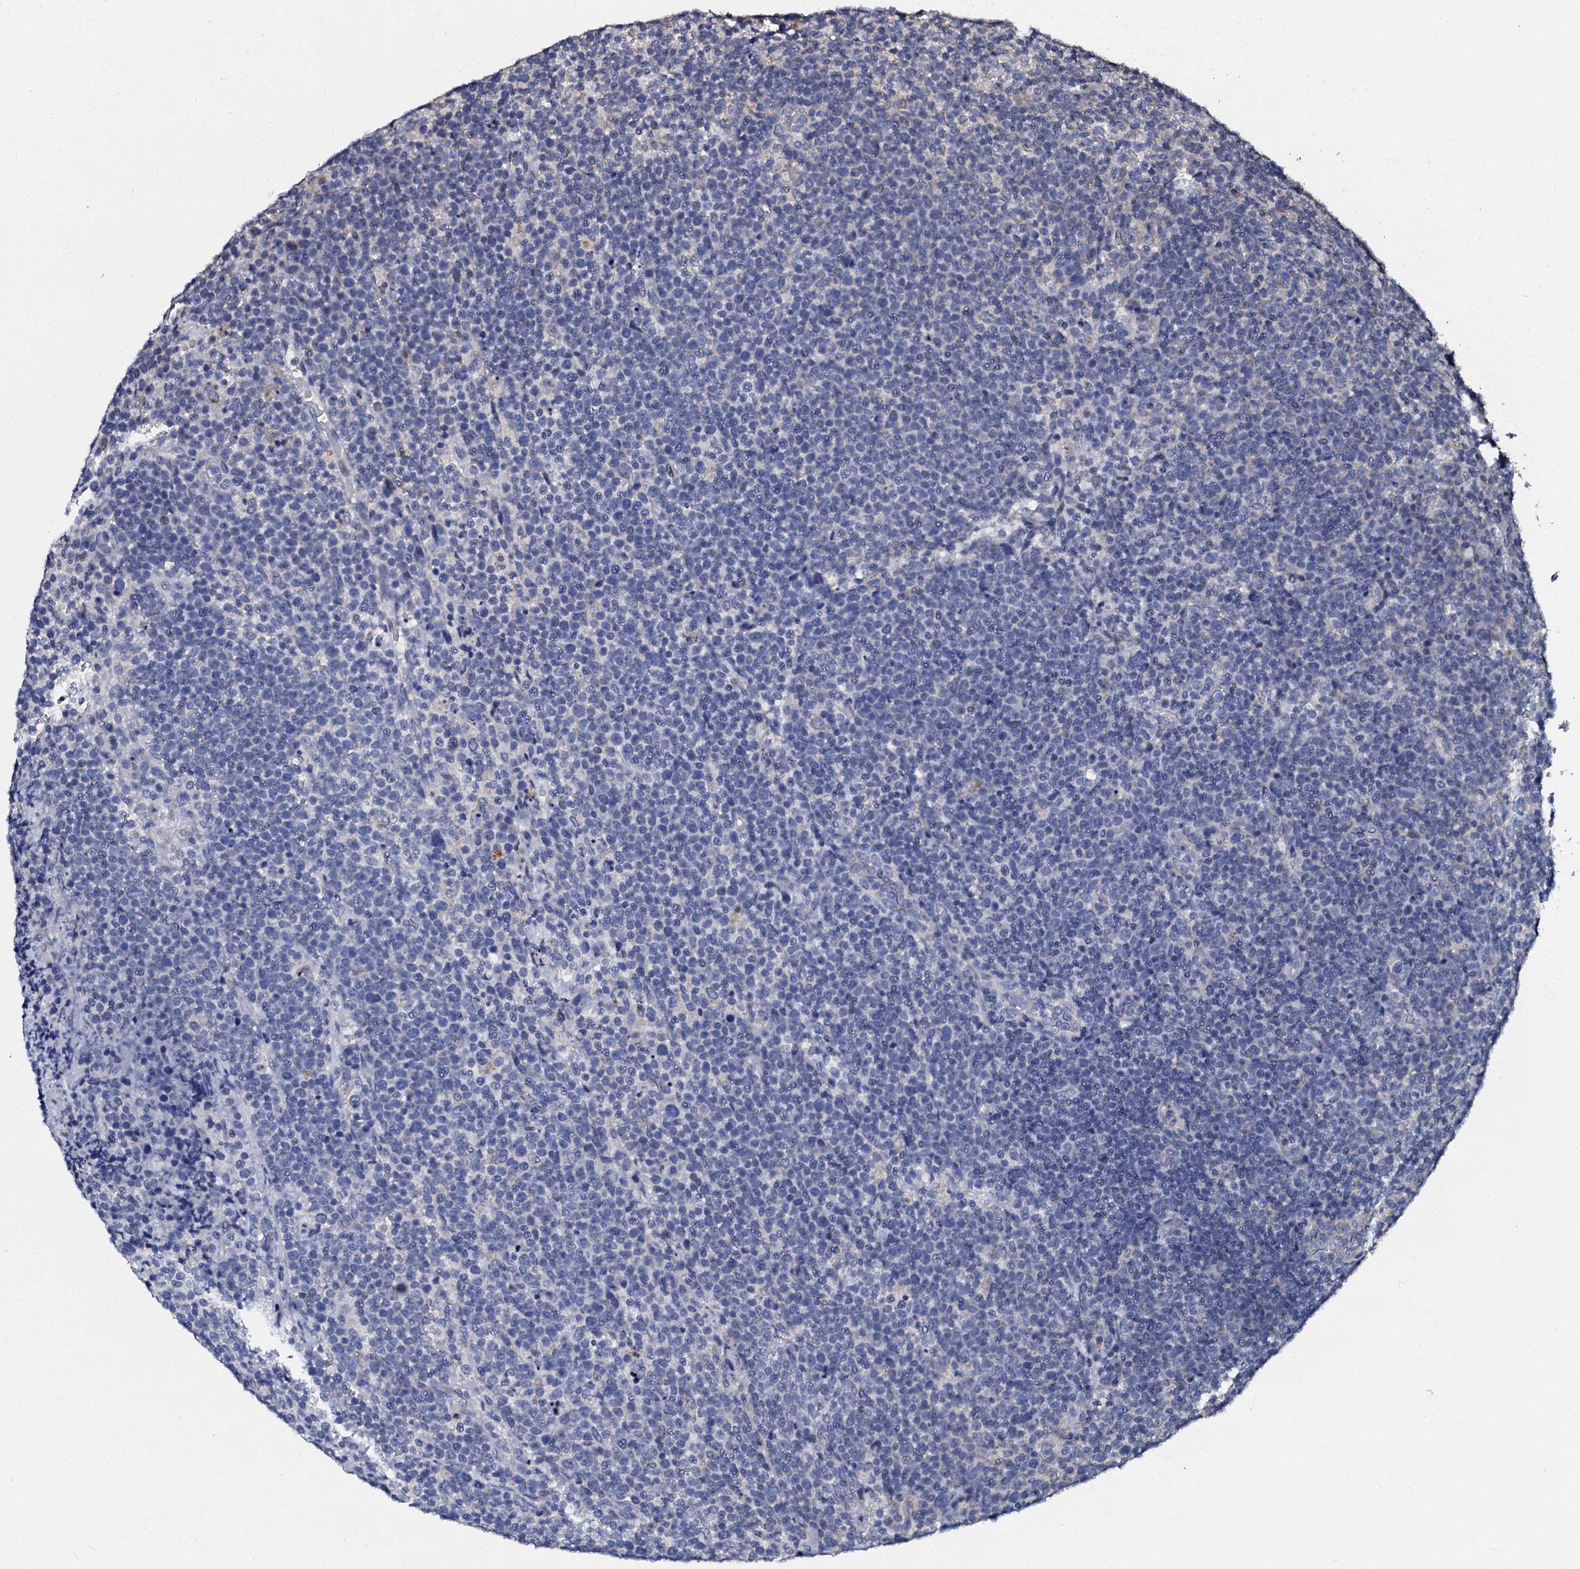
{"staining": {"intensity": "negative", "quantity": "none", "location": "none"}, "tissue": "lymphoma", "cell_type": "Tumor cells", "image_type": "cancer", "snomed": [{"axis": "morphology", "description": "Malignant lymphoma, non-Hodgkin's type, High grade"}, {"axis": "topography", "description": "Lymph node"}], "caption": "IHC of human lymphoma shows no staining in tumor cells.", "gene": "SLC37A4", "patient": {"sex": "male", "age": 61}}